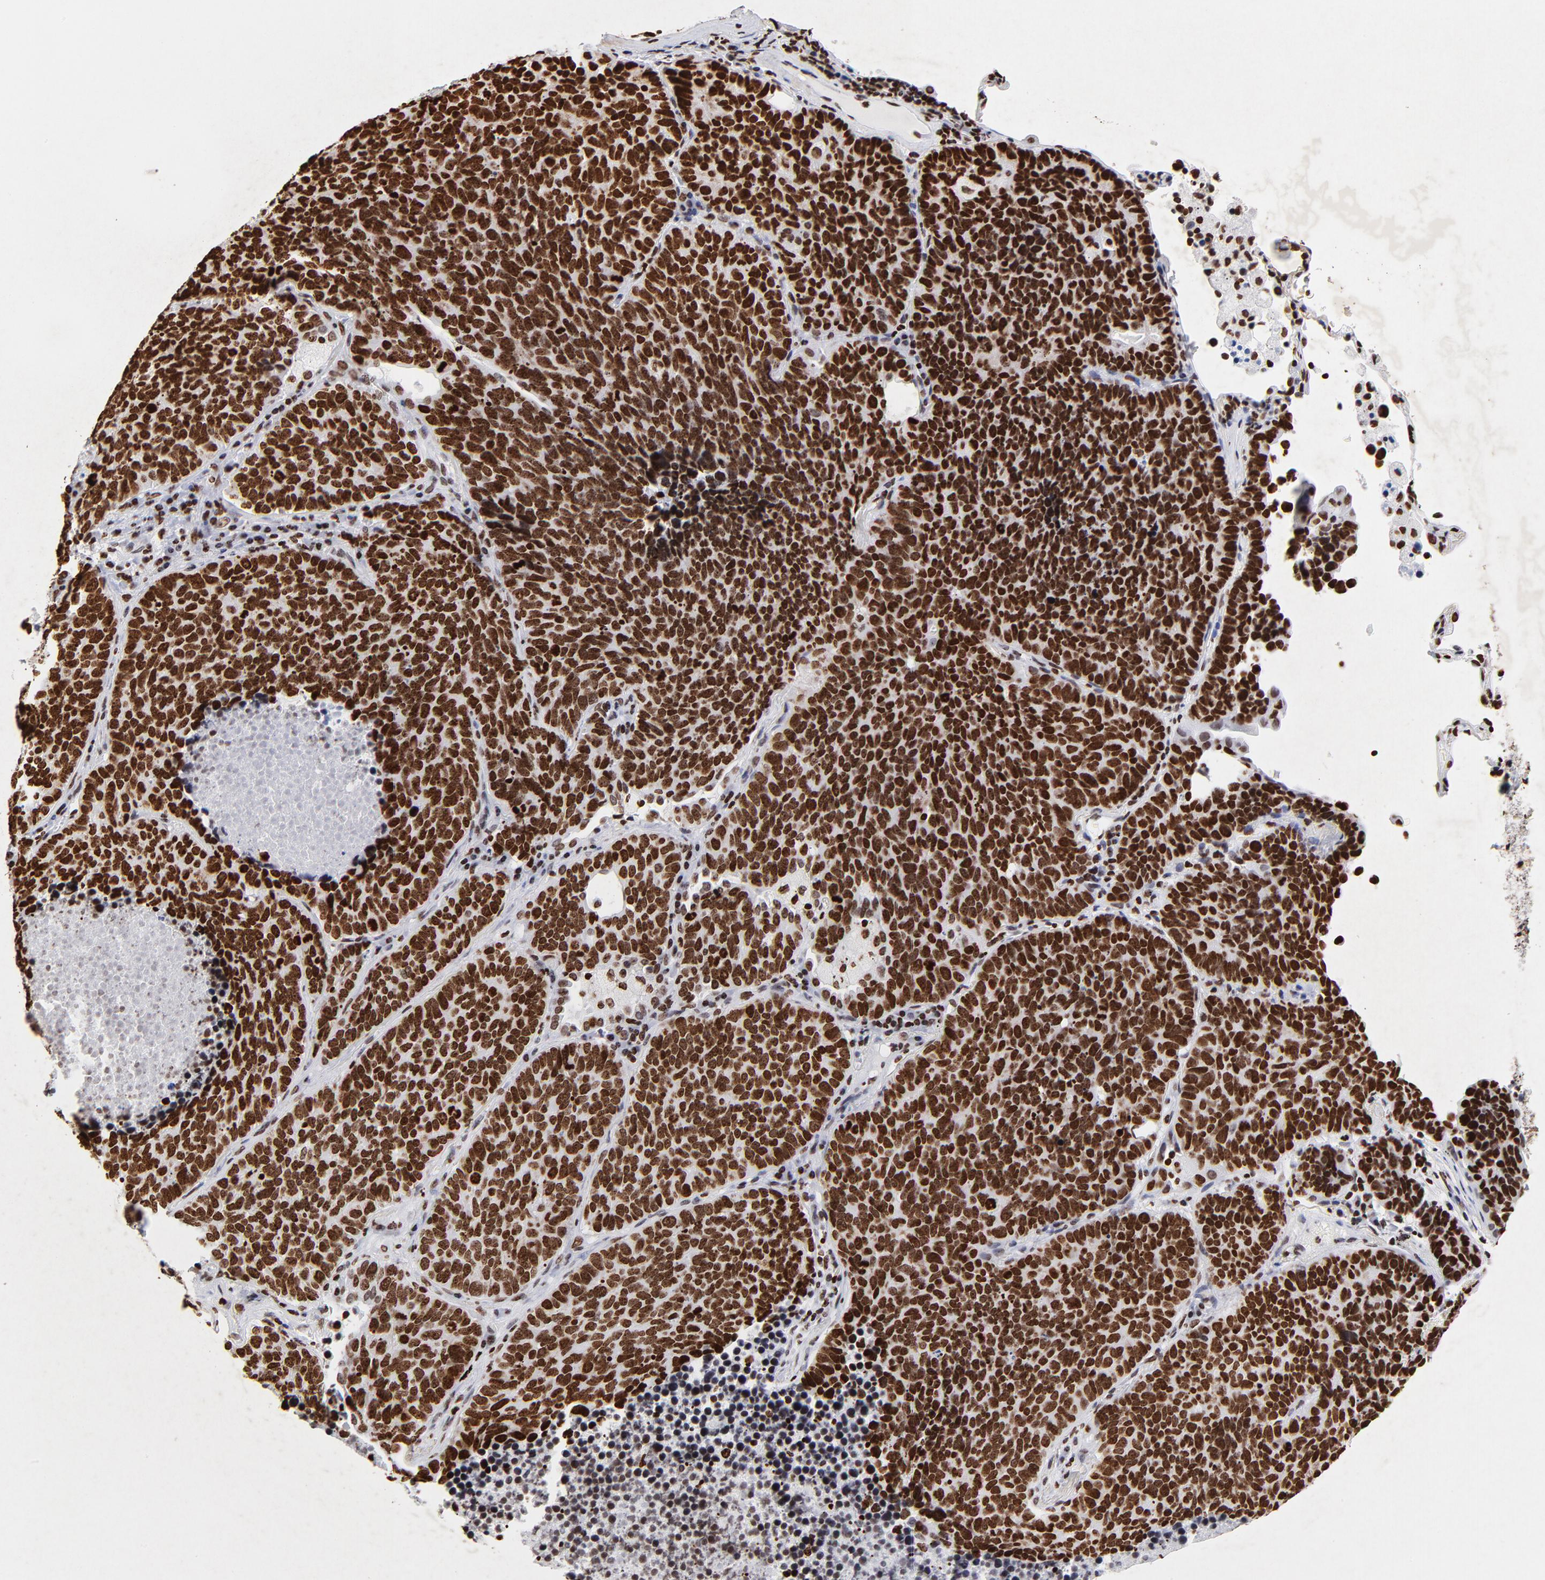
{"staining": {"intensity": "strong", "quantity": ">75%", "location": "nuclear"}, "tissue": "lung cancer", "cell_type": "Tumor cells", "image_type": "cancer", "snomed": [{"axis": "morphology", "description": "Neoplasm, malignant, NOS"}, {"axis": "topography", "description": "Lung"}], "caption": "About >75% of tumor cells in lung malignant neoplasm exhibit strong nuclear protein expression as visualized by brown immunohistochemical staining.", "gene": "FBH1", "patient": {"sex": "female", "age": 75}}